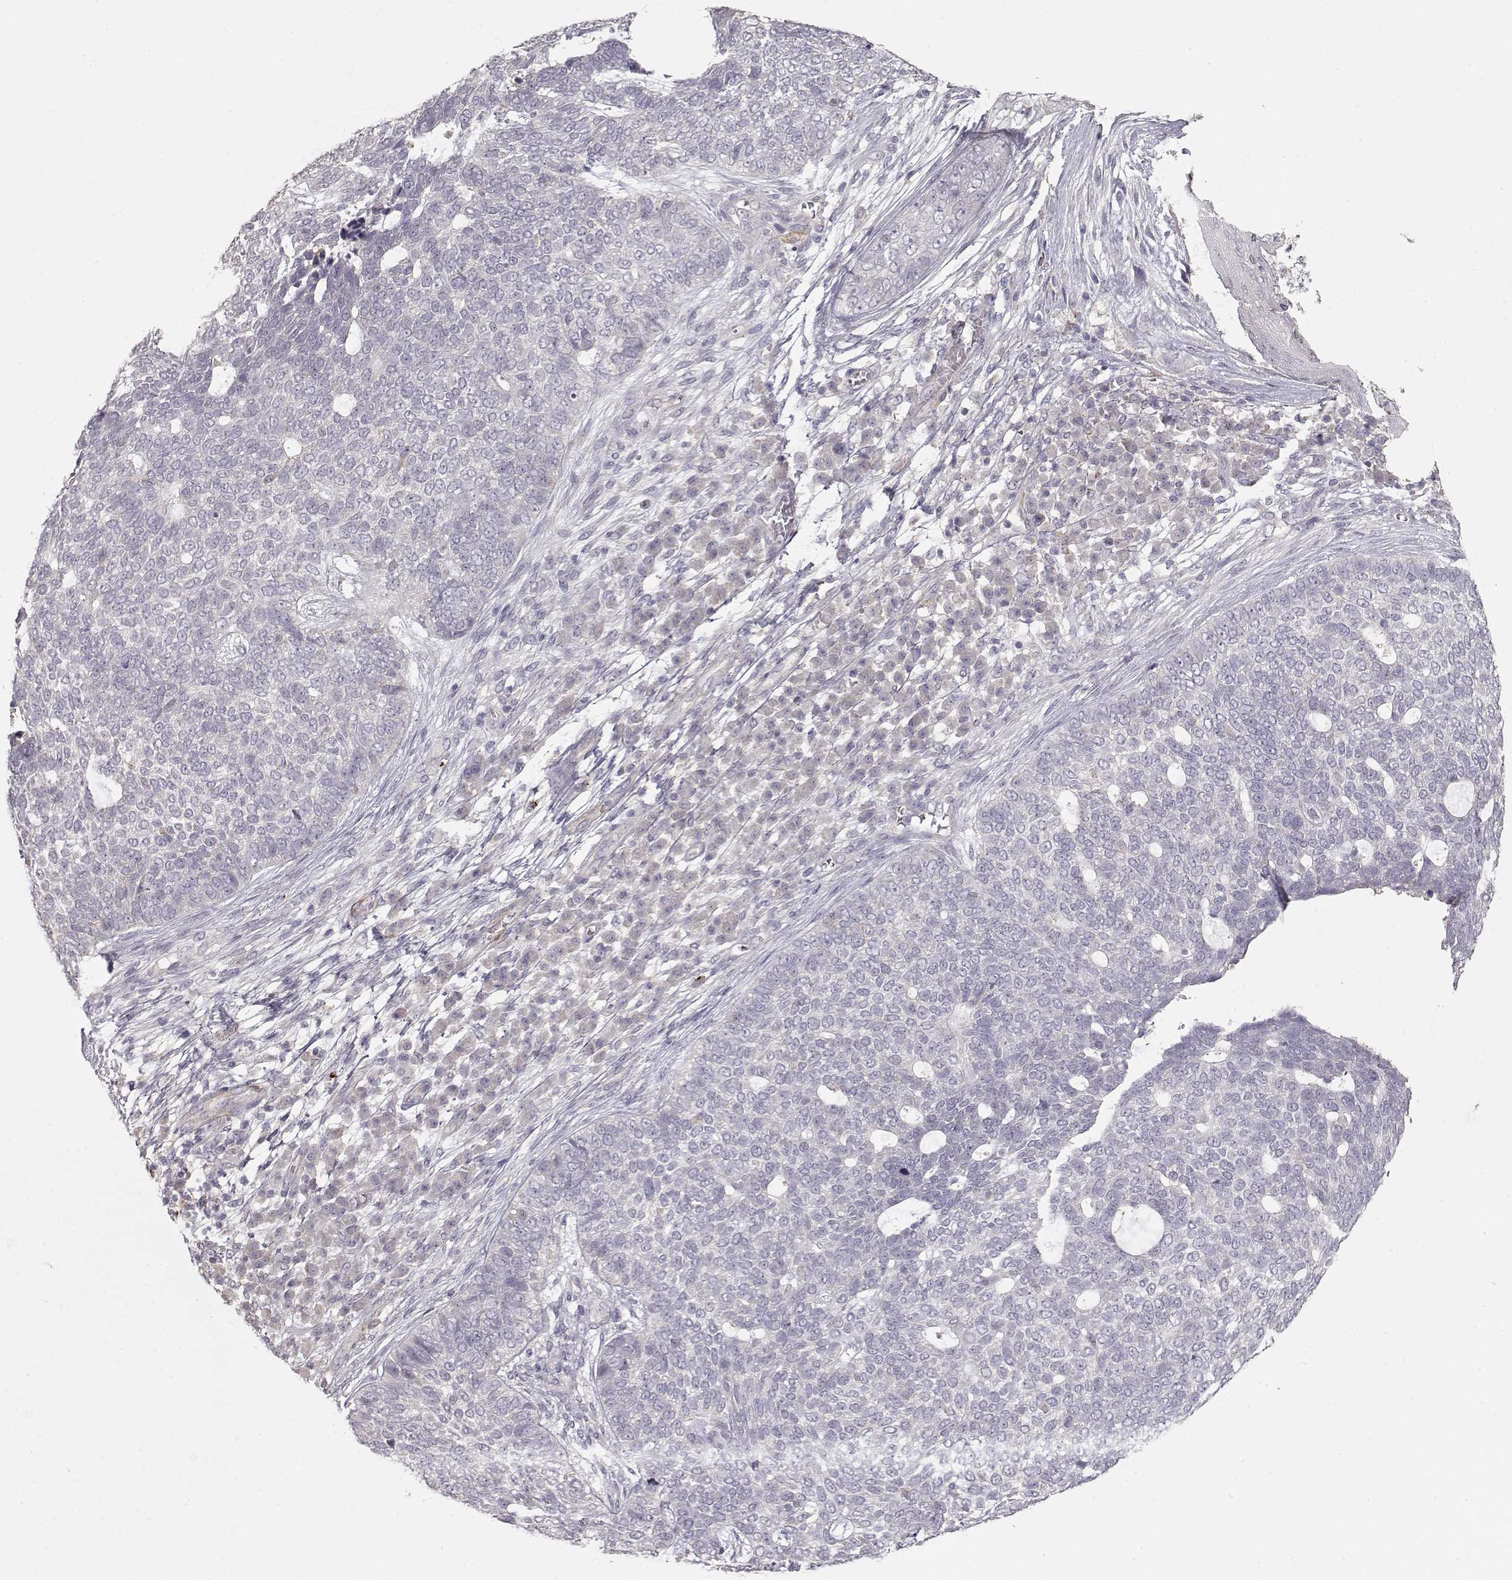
{"staining": {"intensity": "negative", "quantity": "none", "location": "none"}, "tissue": "skin cancer", "cell_type": "Tumor cells", "image_type": "cancer", "snomed": [{"axis": "morphology", "description": "Basal cell carcinoma"}, {"axis": "topography", "description": "Skin"}], "caption": "Image shows no significant protein expression in tumor cells of skin cancer.", "gene": "ARHGAP8", "patient": {"sex": "female", "age": 69}}